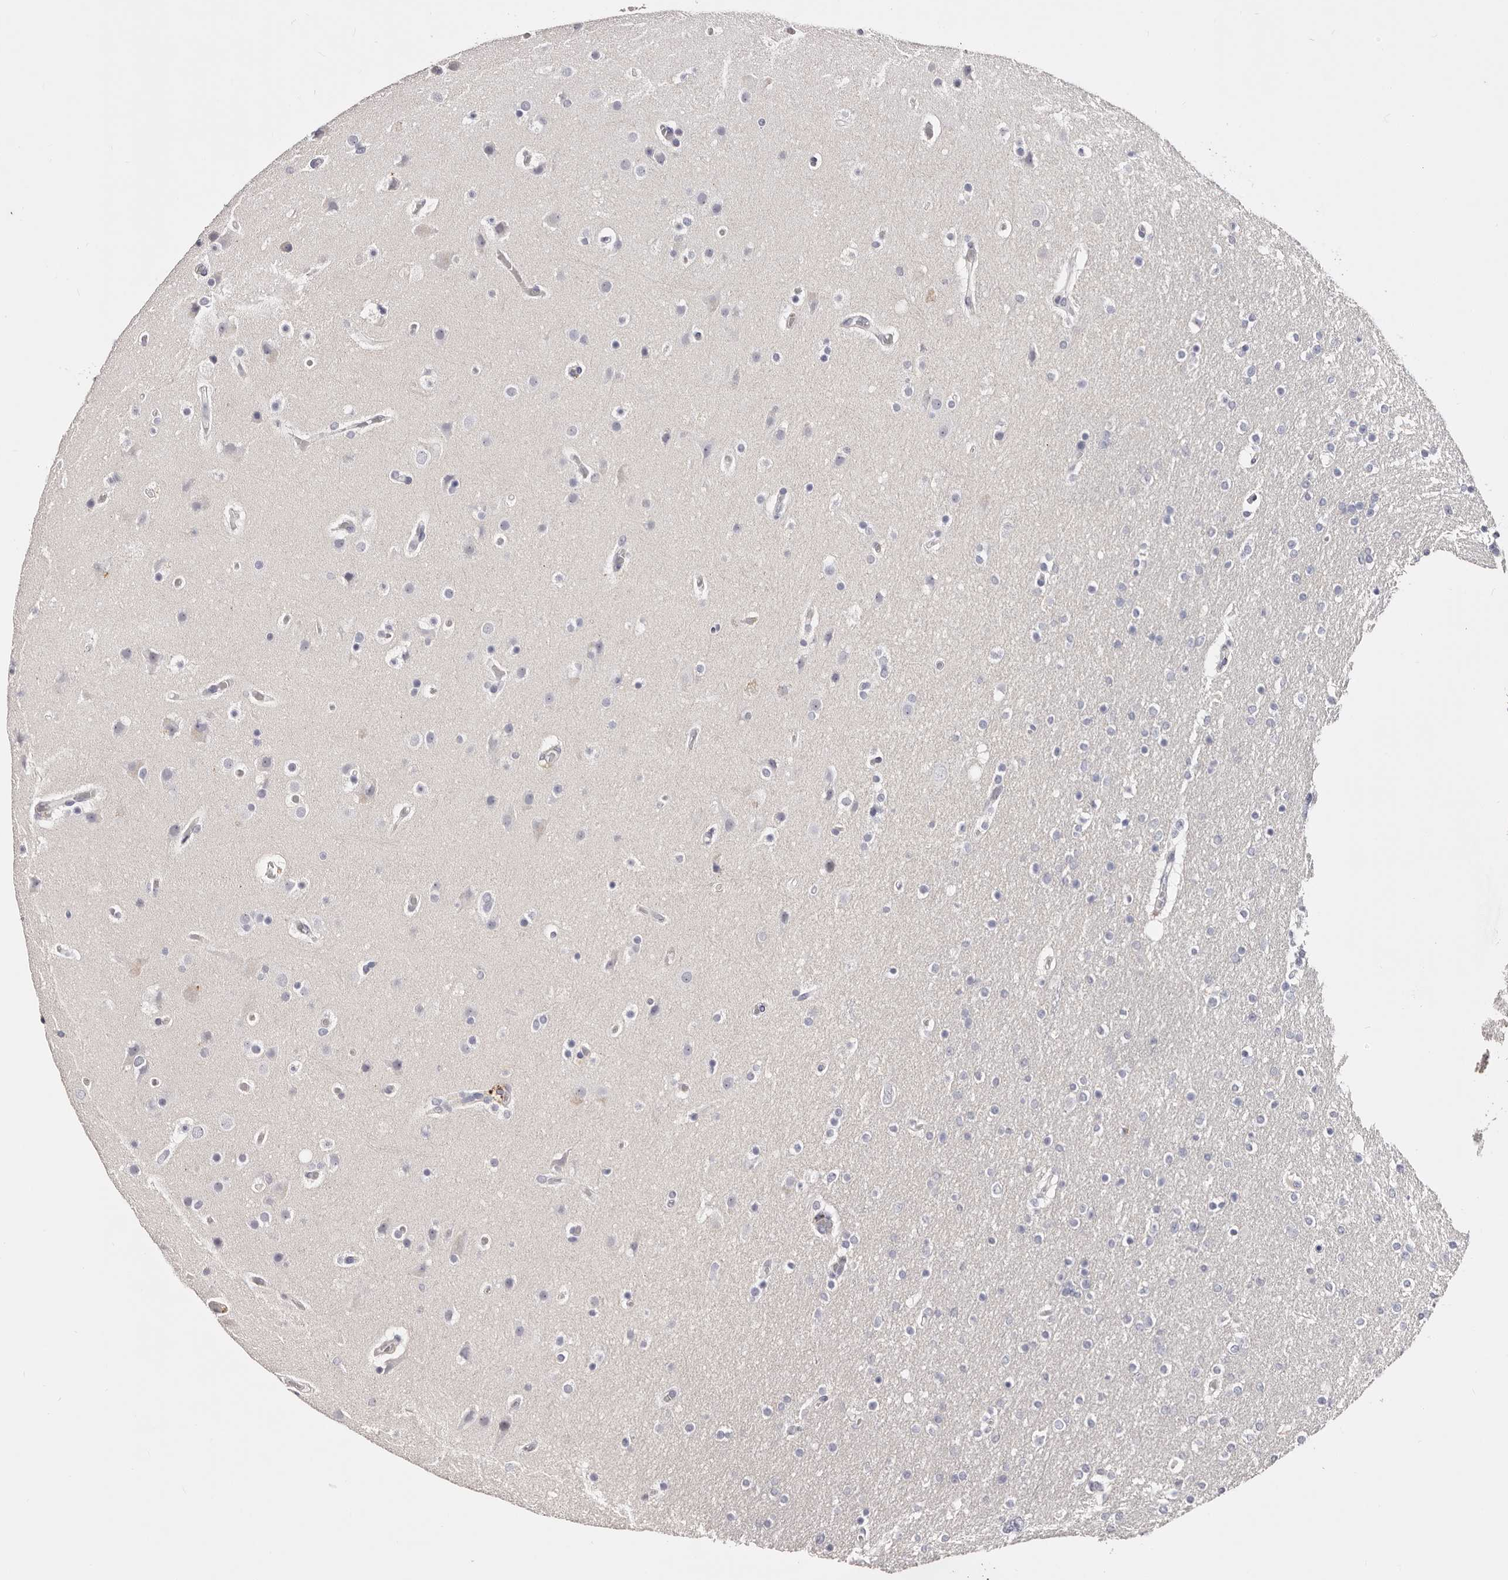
{"staining": {"intensity": "negative", "quantity": "none", "location": "none"}, "tissue": "glioma", "cell_type": "Tumor cells", "image_type": "cancer", "snomed": [{"axis": "morphology", "description": "Glioma, malignant, High grade"}, {"axis": "topography", "description": "Cerebral cortex"}], "caption": "This histopathology image is of glioma stained with immunohistochemistry (IHC) to label a protein in brown with the nuclei are counter-stained blue. There is no staining in tumor cells.", "gene": "AKNAD1", "patient": {"sex": "female", "age": 36}}